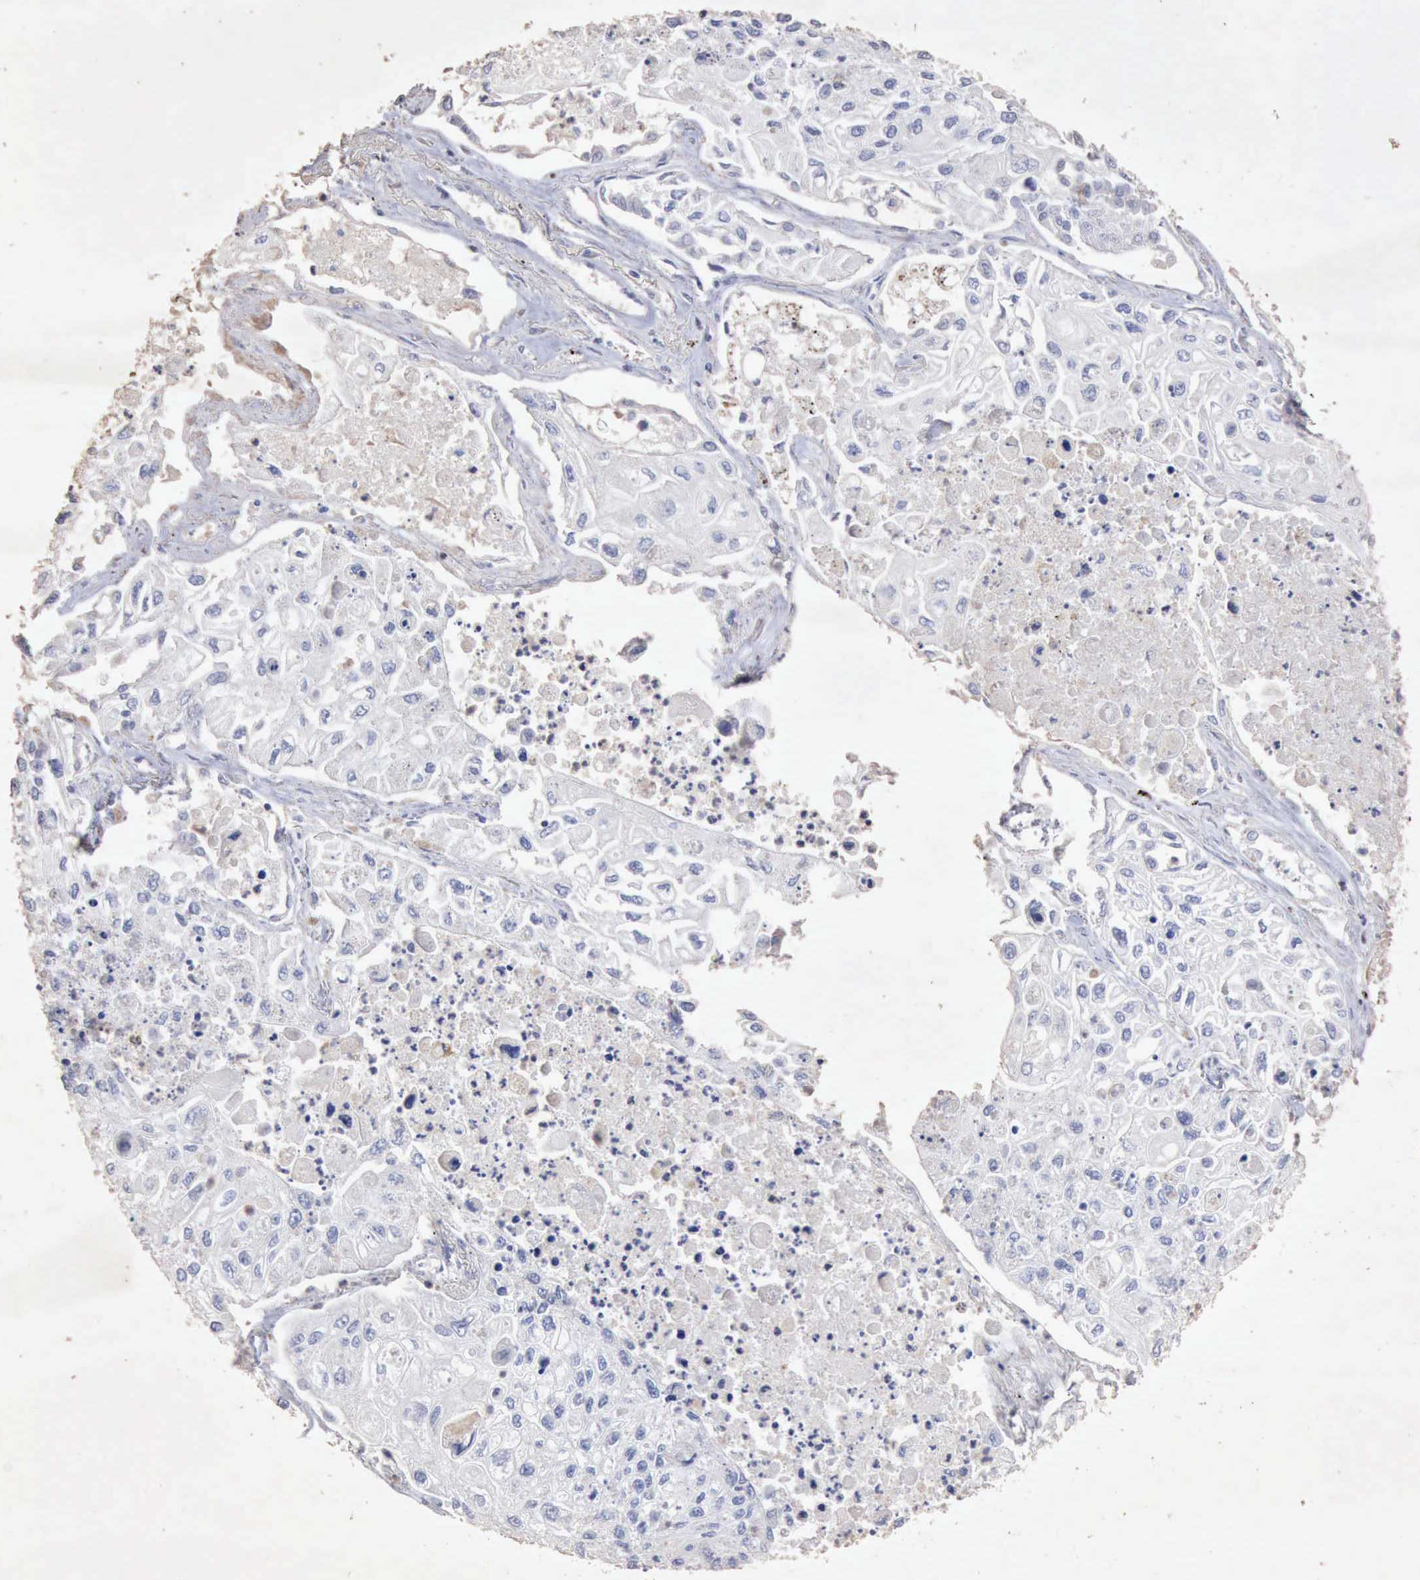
{"staining": {"intensity": "negative", "quantity": "none", "location": "none"}, "tissue": "lung cancer", "cell_type": "Tumor cells", "image_type": "cancer", "snomed": [{"axis": "morphology", "description": "Squamous cell carcinoma, NOS"}, {"axis": "topography", "description": "Lung"}], "caption": "Immunohistochemistry (IHC) photomicrograph of neoplastic tissue: lung cancer (squamous cell carcinoma) stained with DAB shows no significant protein staining in tumor cells.", "gene": "KRT6B", "patient": {"sex": "male", "age": 75}}